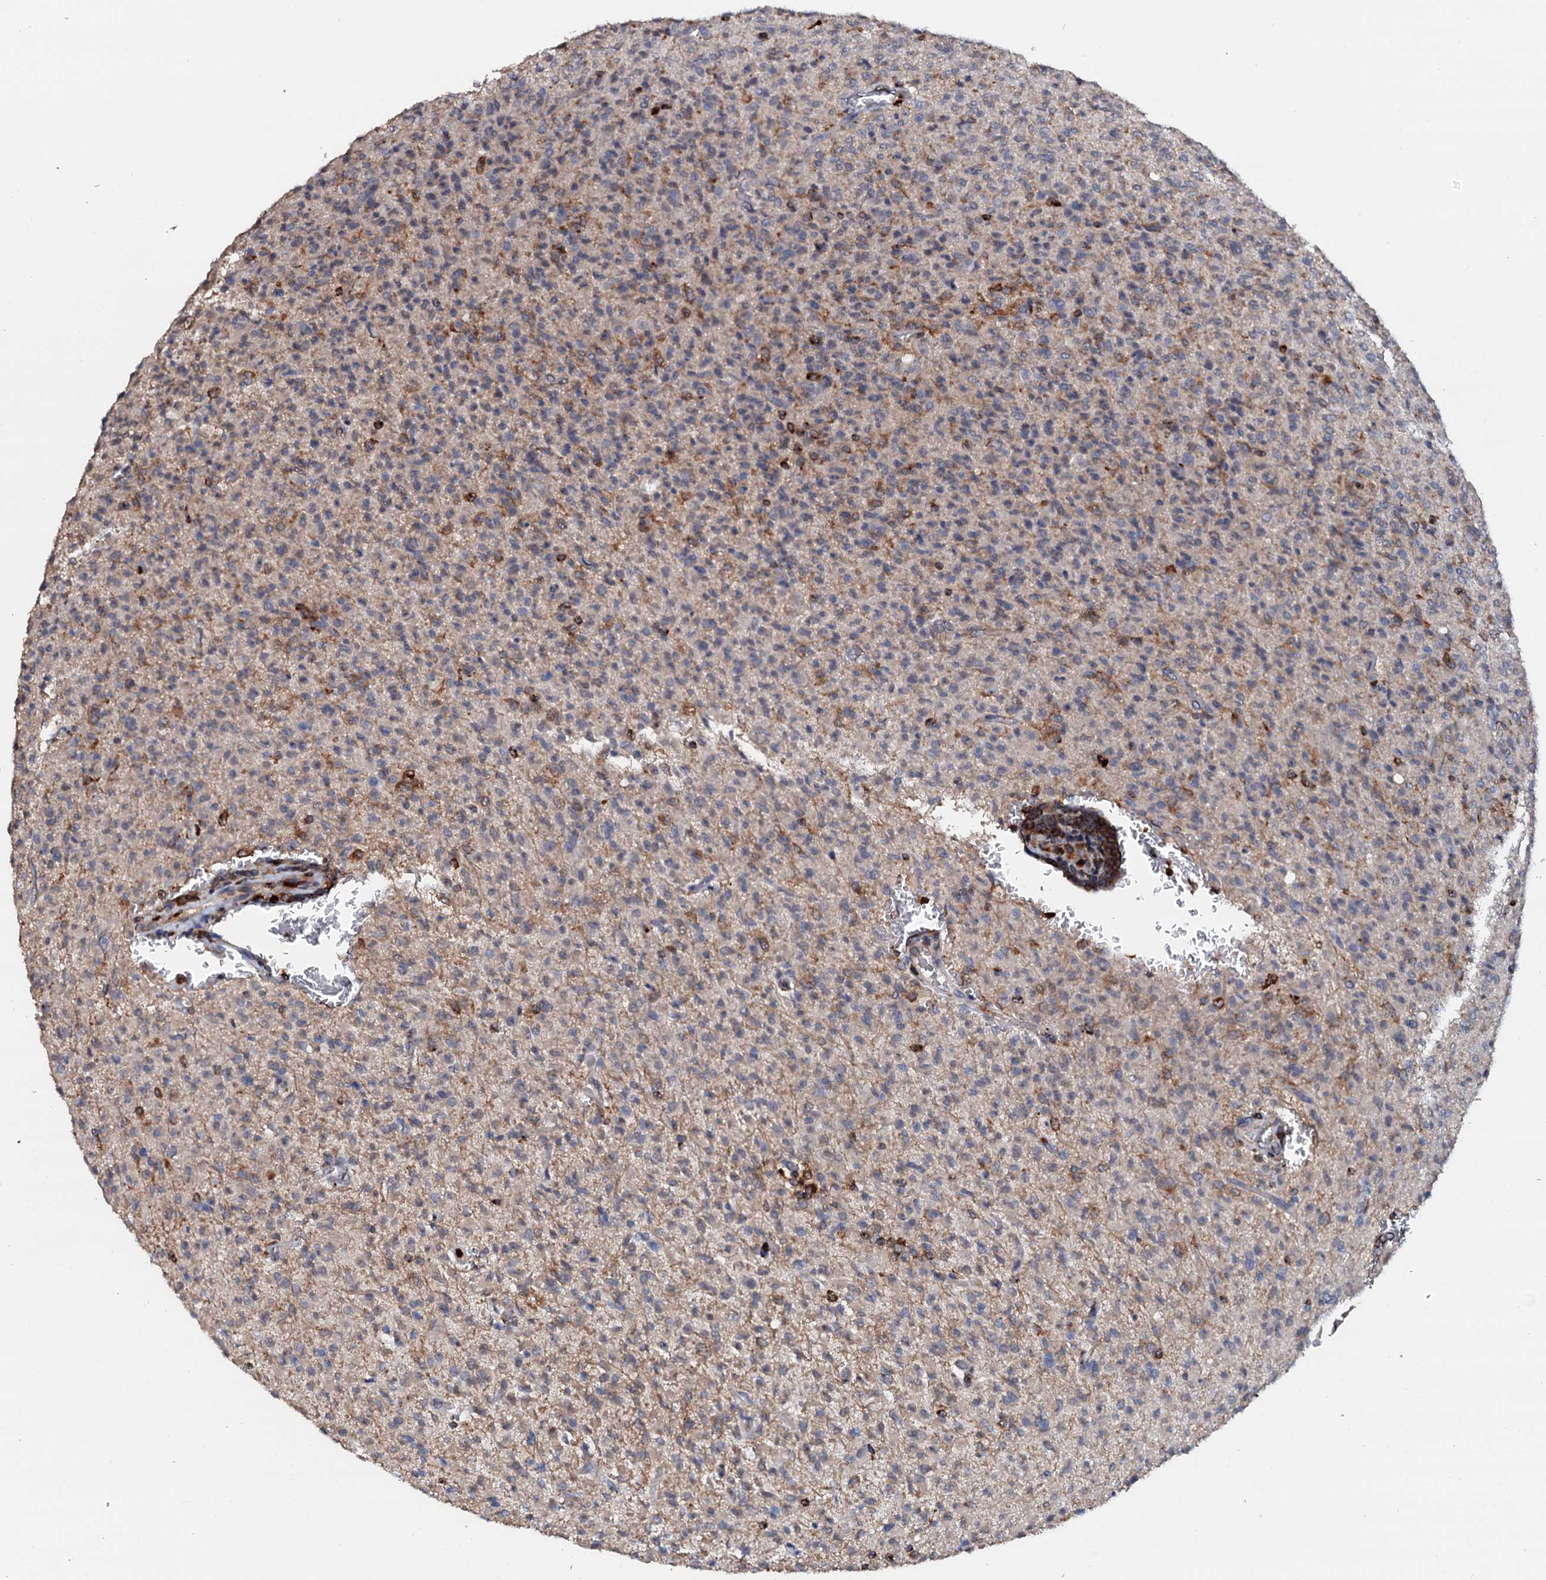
{"staining": {"intensity": "negative", "quantity": "none", "location": "none"}, "tissue": "glioma", "cell_type": "Tumor cells", "image_type": "cancer", "snomed": [{"axis": "morphology", "description": "Glioma, malignant, High grade"}, {"axis": "topography", "description": "Brain"}], "caption": "Immunohistochemistry histopathology image of neoplastic tissue: malignant high-grade glioma stained with DAB demonstrates no significant protein staining in tumor cells. (Immunohistochemistry, brightfield microscopy, high magnification).", "gene": "VAMP8", "patient": {"sex": "female", "age": 57}}